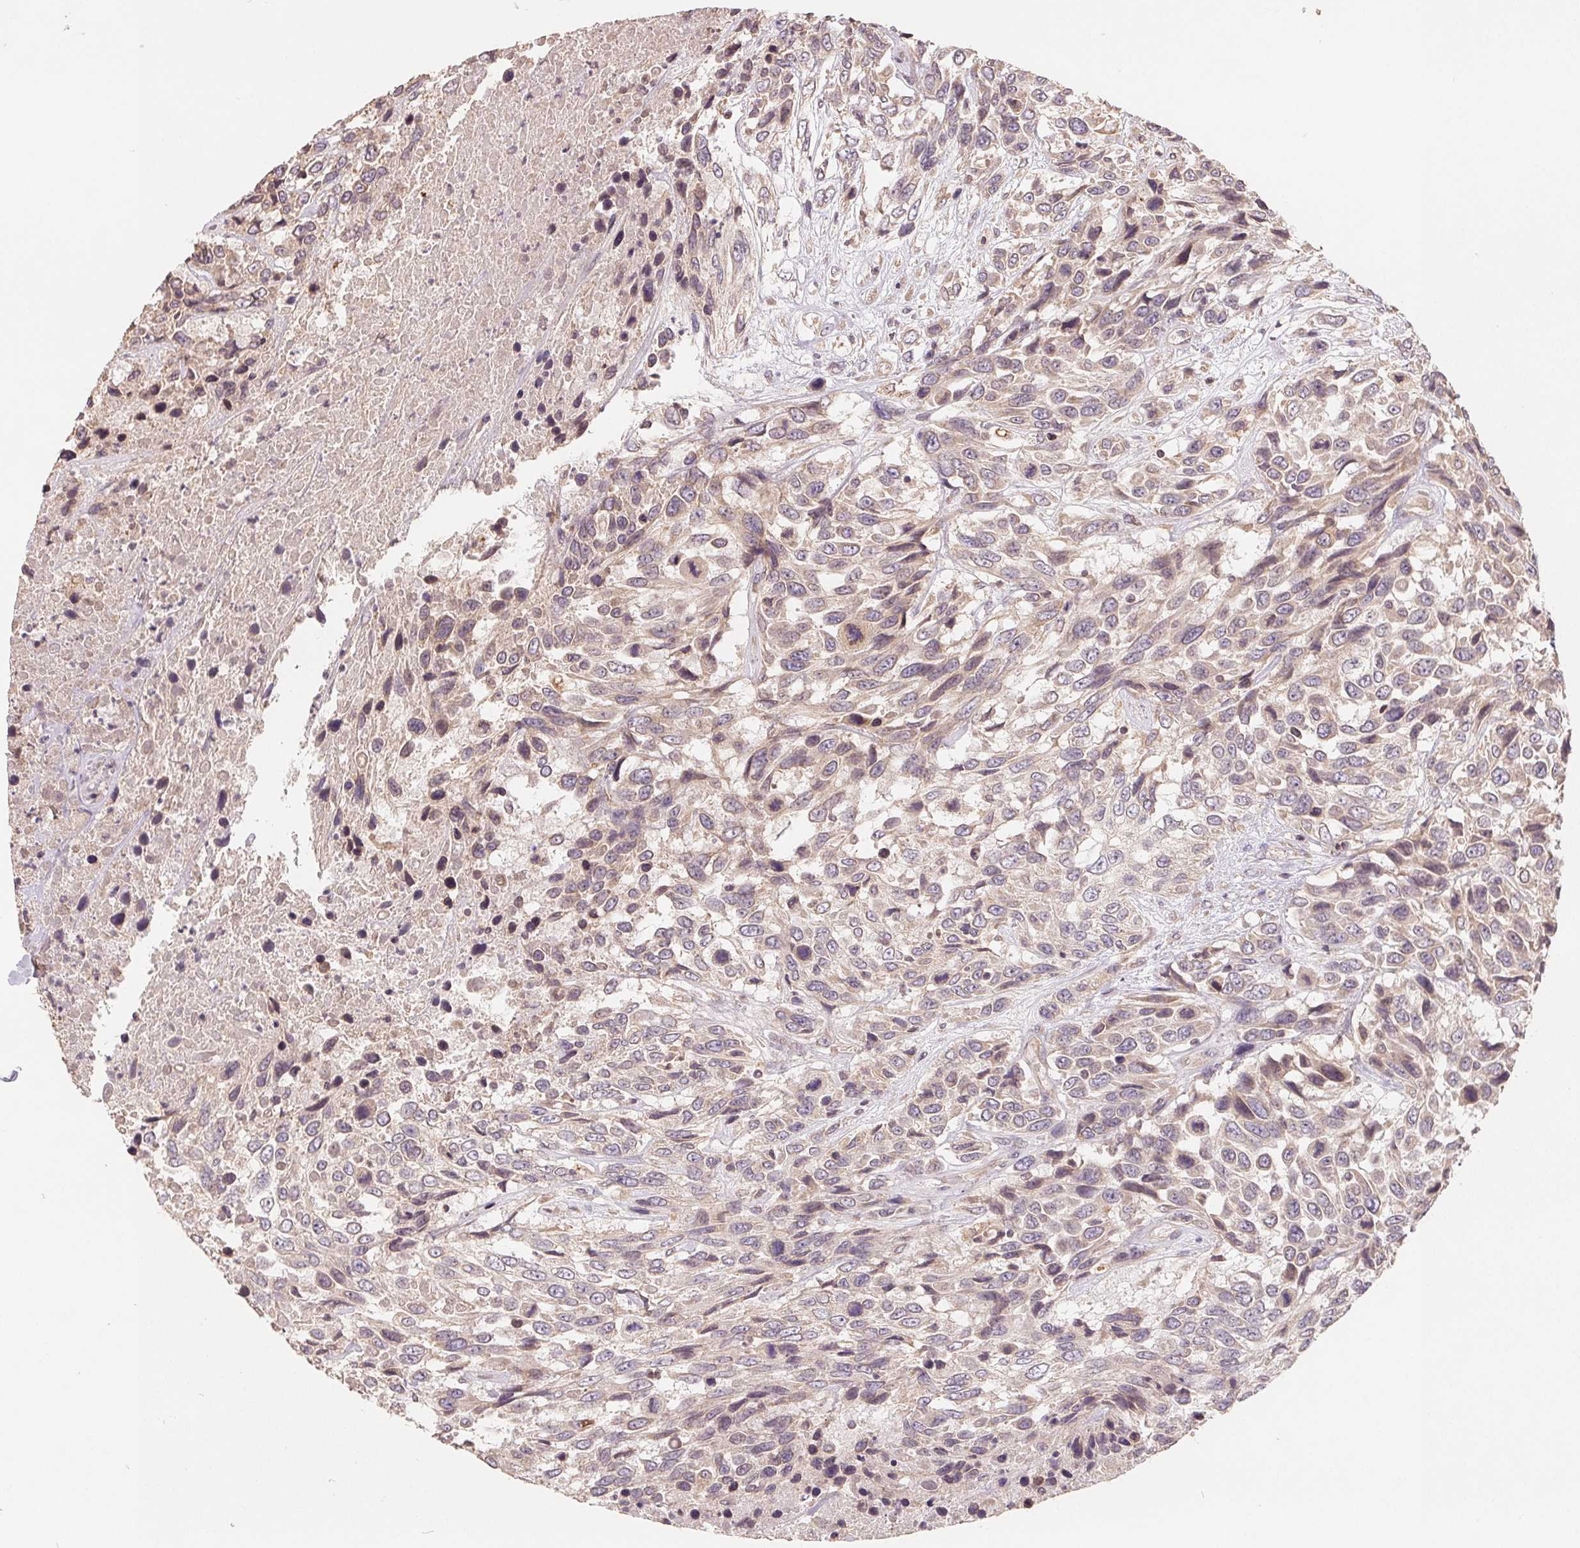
{"staining": {"intensity": "weak", "quantity": "25%-75%", "location": "cytoplasmic/membranous"}, "tissue": "urothelial cancer", "cell_type": "Tumor cells", "image_type": "cancer", "snomed": [{"axis": "morphology", "description": "Urothelial carcinoma, High grade"}, {"axis": "topography", "description": "Urinary bladder"}], "caption": "Urothelial cancer stained with a protein marker displays weak staining in tumor cells.", "gene": "CDIPT", "patient": {"sex": "female", "age": 70}}